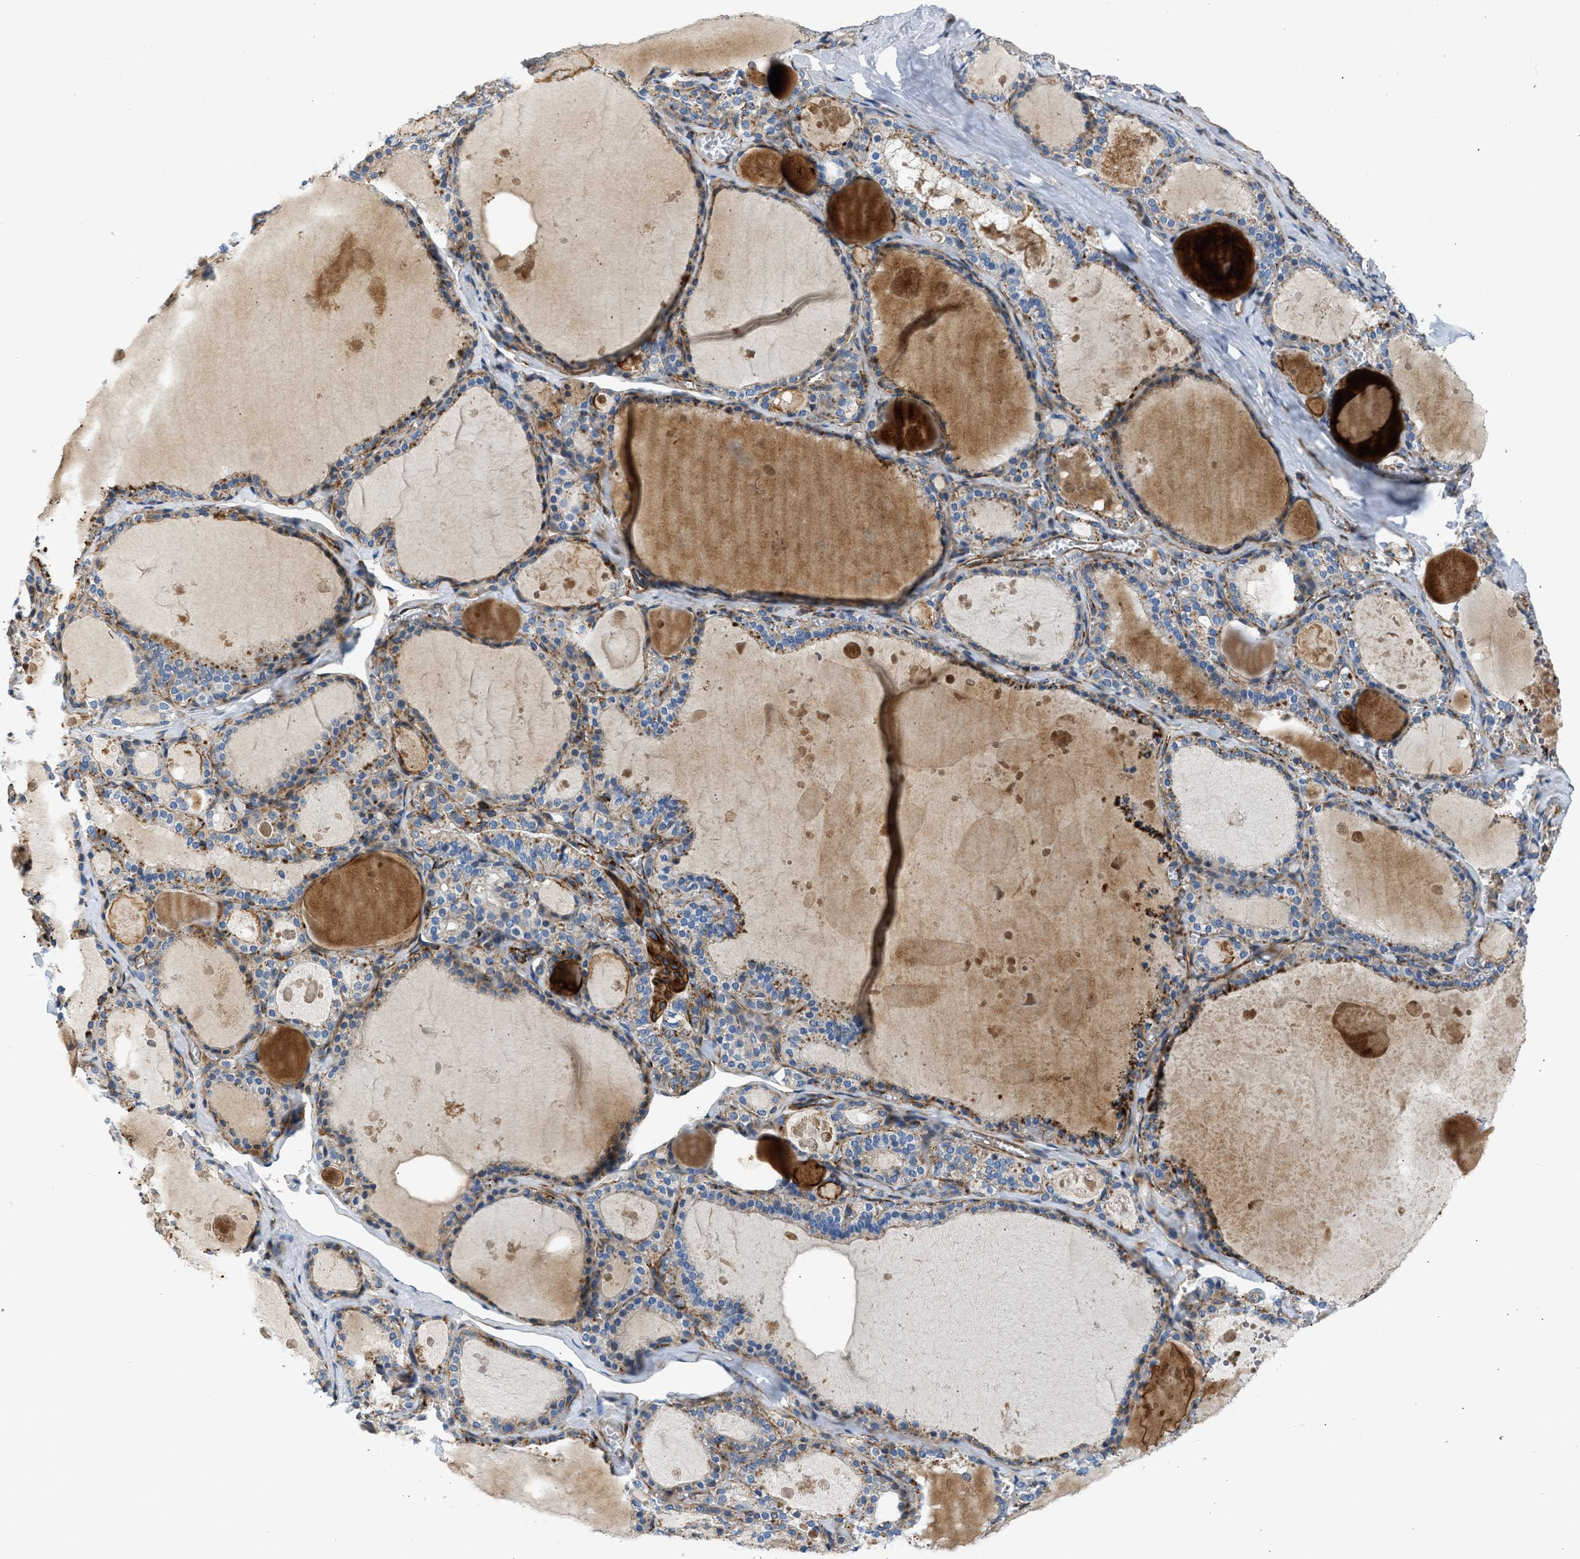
{"staining": {"intensity": "moderate", "quantity": ">75%", "location": "cytoplasmic/membranous"}, "tissue": "thyroid gland", "cell_type": "Glandular cells", "image_type": "normal", "snomed": [{"axis": "morphology", "description": "Normal tissue, NOS"}, {"axis": "topography", "description": "Thyroid gland"}], "caption": "This is a histology image of IHC staining of benign thyroid gland, which shows moderate positivity in the cytoplasmic/membranous of glandular cells.", "gene": "ULK4", "patient": {"sex": "male", "age": 56}}